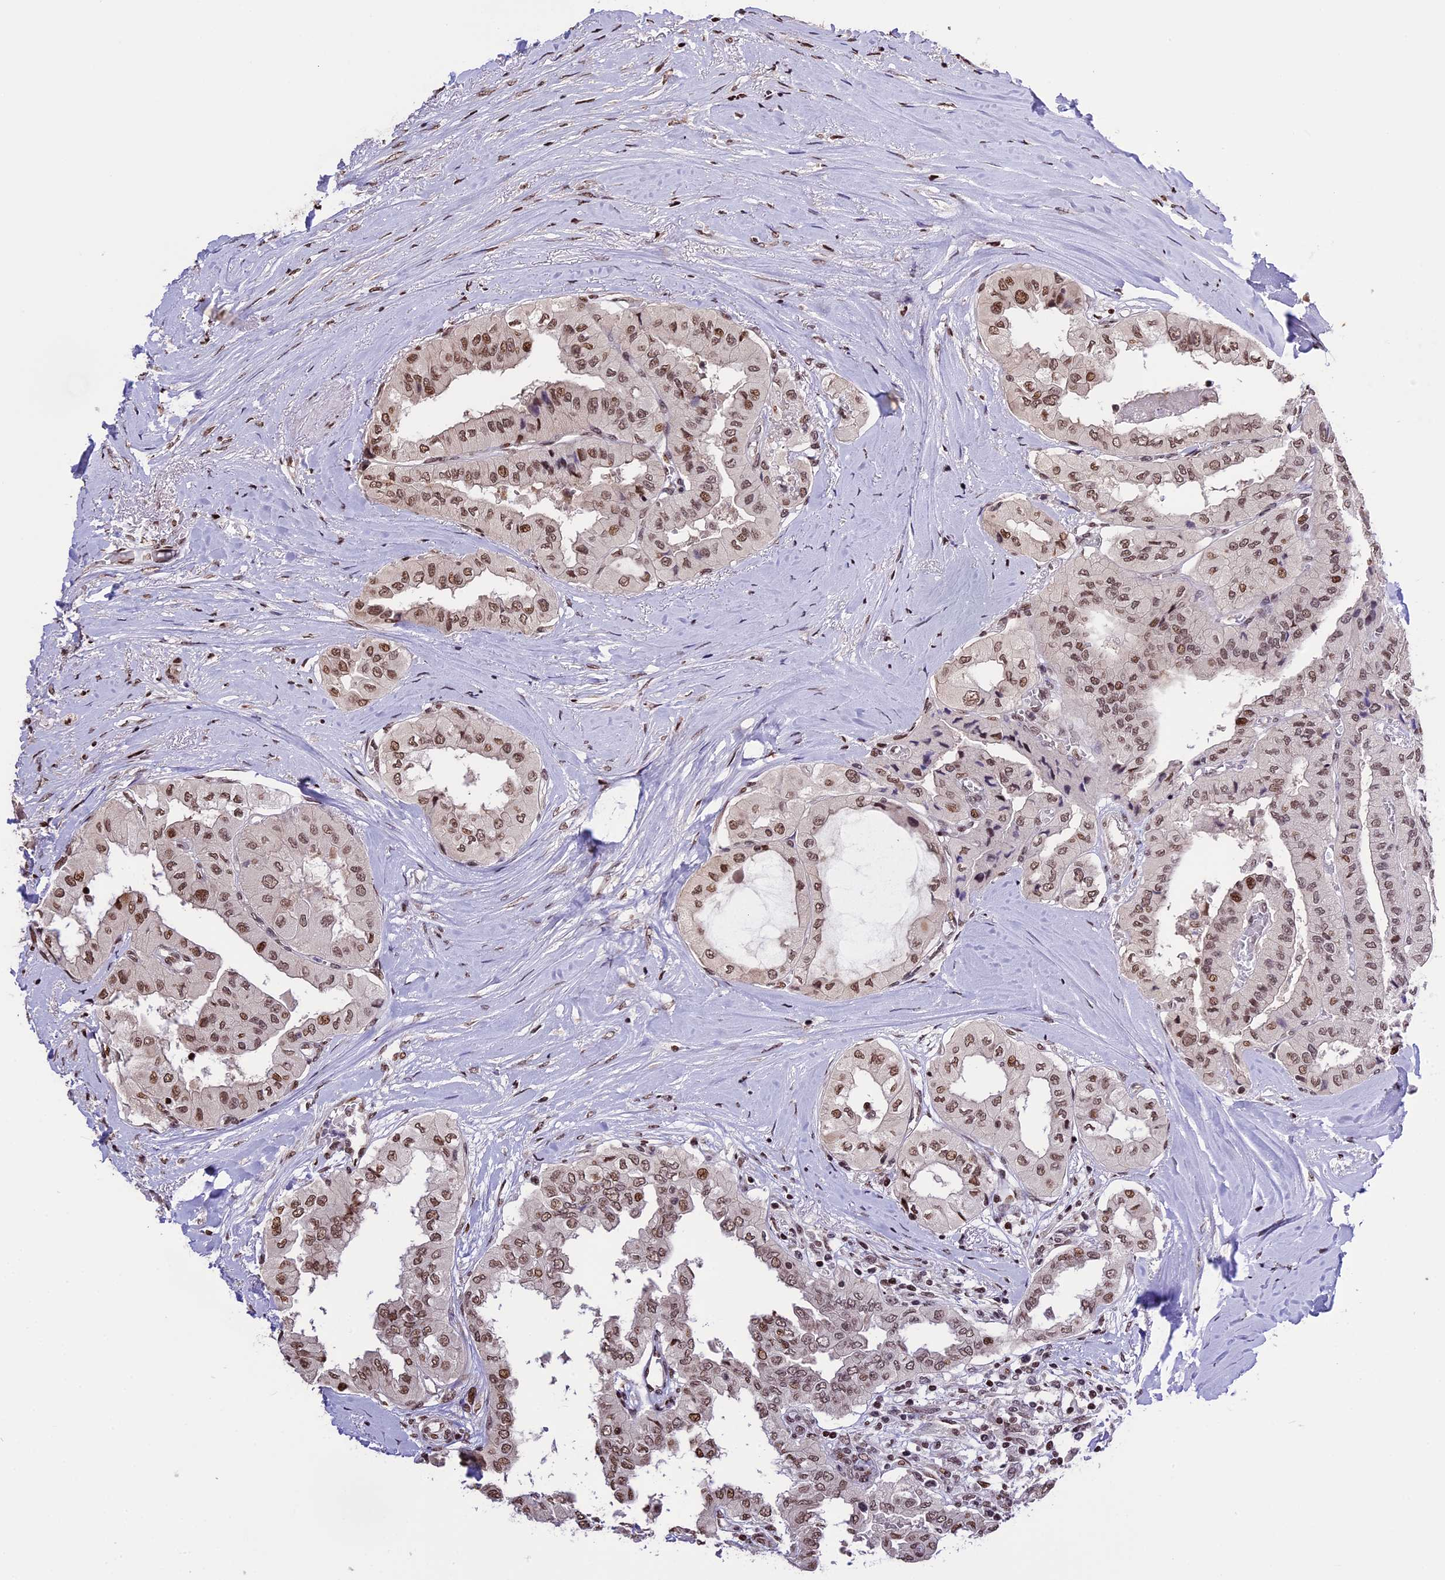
{"staining": {"intensity": "moderate", "quantity": ">75%", "location": "nuclear"}, "tissue": "thyroid cancer", "cell_type": "Tumor cells", "image_type": "cancer", "snomed": [{"axis": "morphology", "description": "Papillary adenocarcinoma, NOS"}, {"axis": "topography", "description": "Thyroid gland"}], "caption": "IHC image of neoplastic tissue: human papillary adenocarcinoma (thyroid) stained using immunohistochemistry (IHC) demonstrates medium levels of moderate protein expression localized specifically in the nuclear of tumor cells, appearing as a nuclear brown color.", "gene": "POLR3E", "patient": {"sex": "female", "age": 59}}